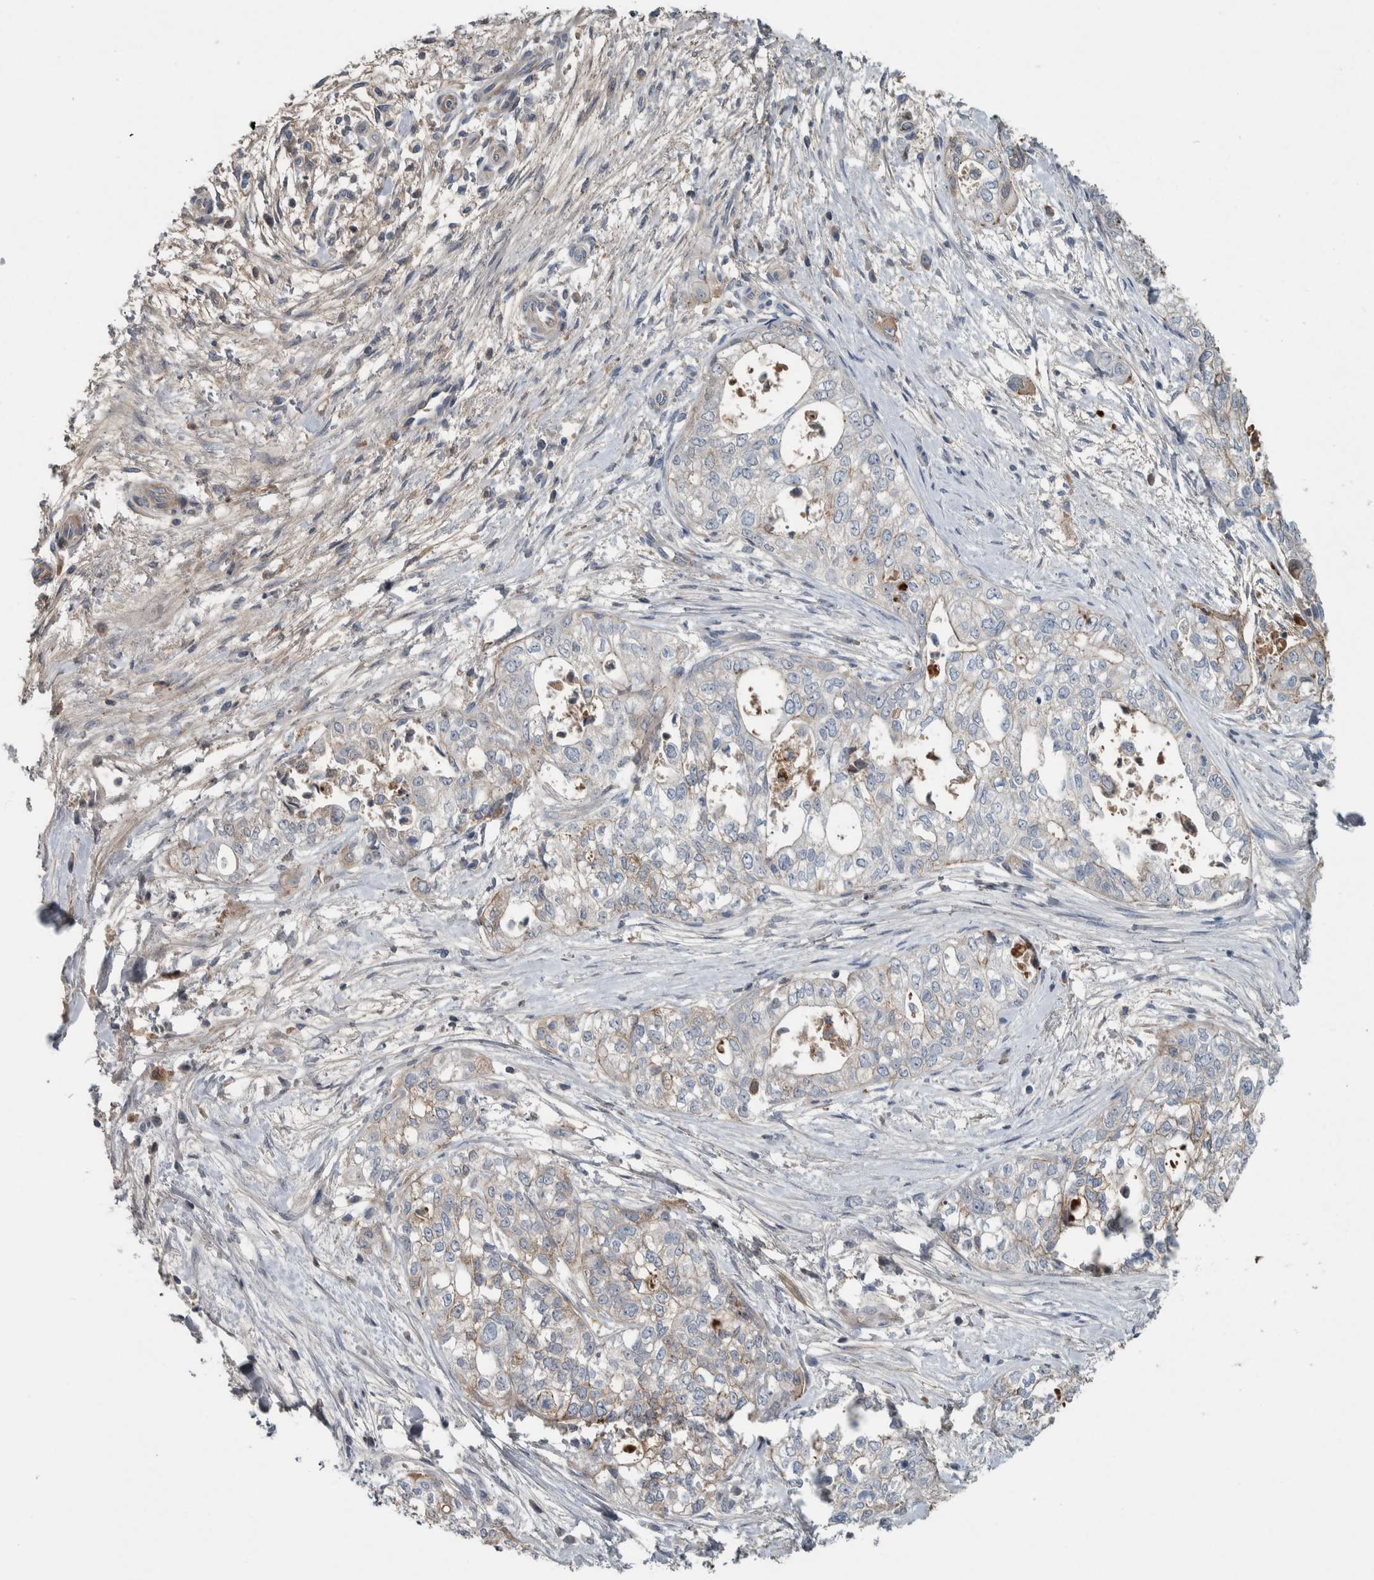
{"staining": {"intensity": "negative", "quantity": "none", "location": "none"}, "tissue": "pancreatic cancer", "cell_type": "Tumor cells", "image_type": "cancer", "snomed": [{"axis": "morphology", "description": "Adenocarcinoma, NOS"}, {"axis": "topography", "description": "Pancreas"}], "caption": "Tumor cells are negative for protein expression in human pancreatic cancer. The staining was performed using DAB to visualize the protein expression in brown, while the nuclei were stained in blue with hematoxylin (Magnification: 20x).", "gene": "SERPINC1", "patient": {"sex": "male", "age": 72}}